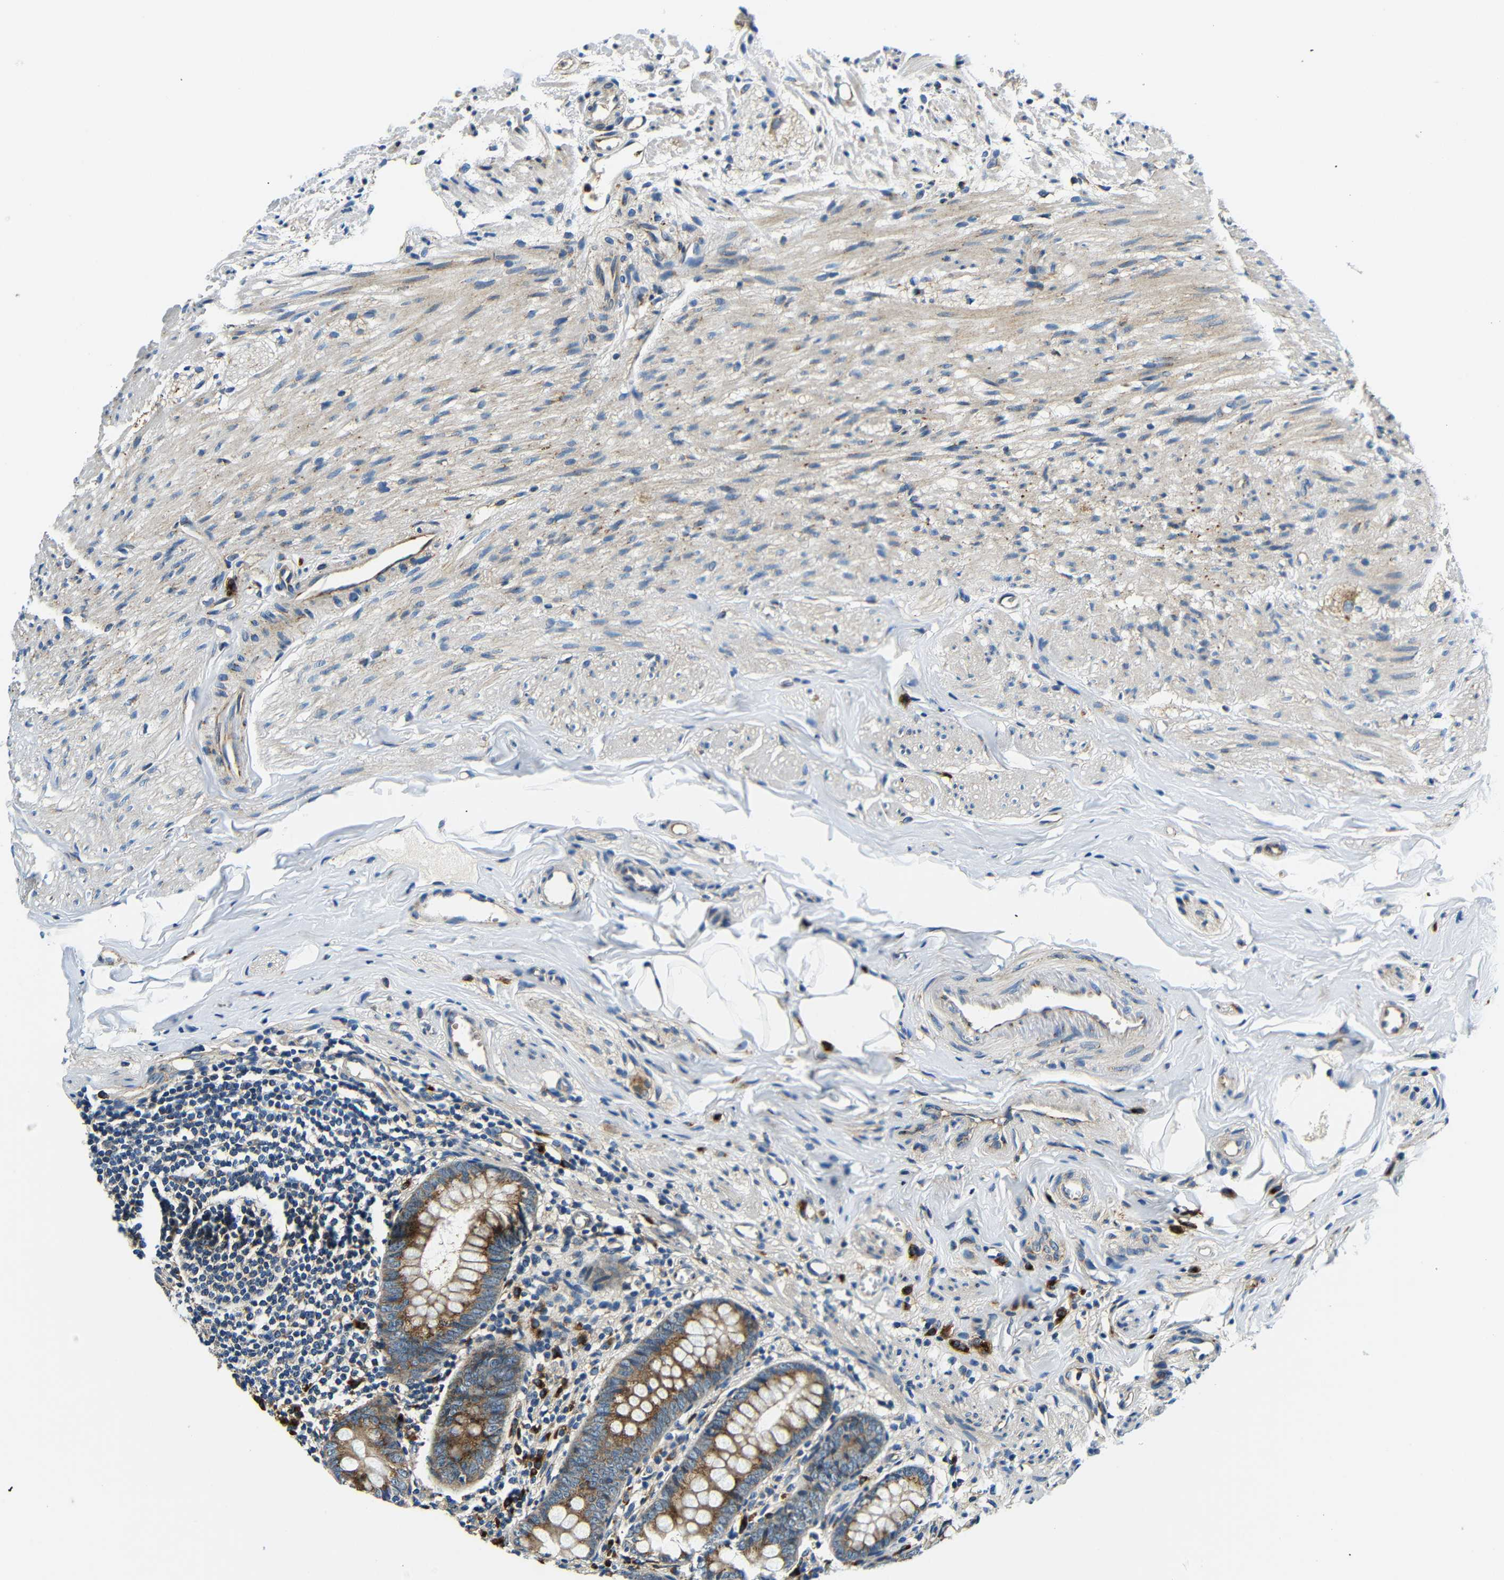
{"staining": {"intensity": "strong", "quantity": ">75%", "location": "cytoplasmic/membranous"}, "tissue": "appendix", "cell_type": "Glandular cells", "image_type": "normal", "snomed": [{"axis": "morphology", "description": "Normal tissue, NOS"}, {"axis": "topography", "description": "Appendix"}], "caption": "A photomicrograph showing strong cytoplasmic/membranous staining in about >75% of glandular cells in normal appendix, as visualized by brown immunohistochemical staining.", "gene": "USO1", "patient": {"sex": "female", "age": 77}}